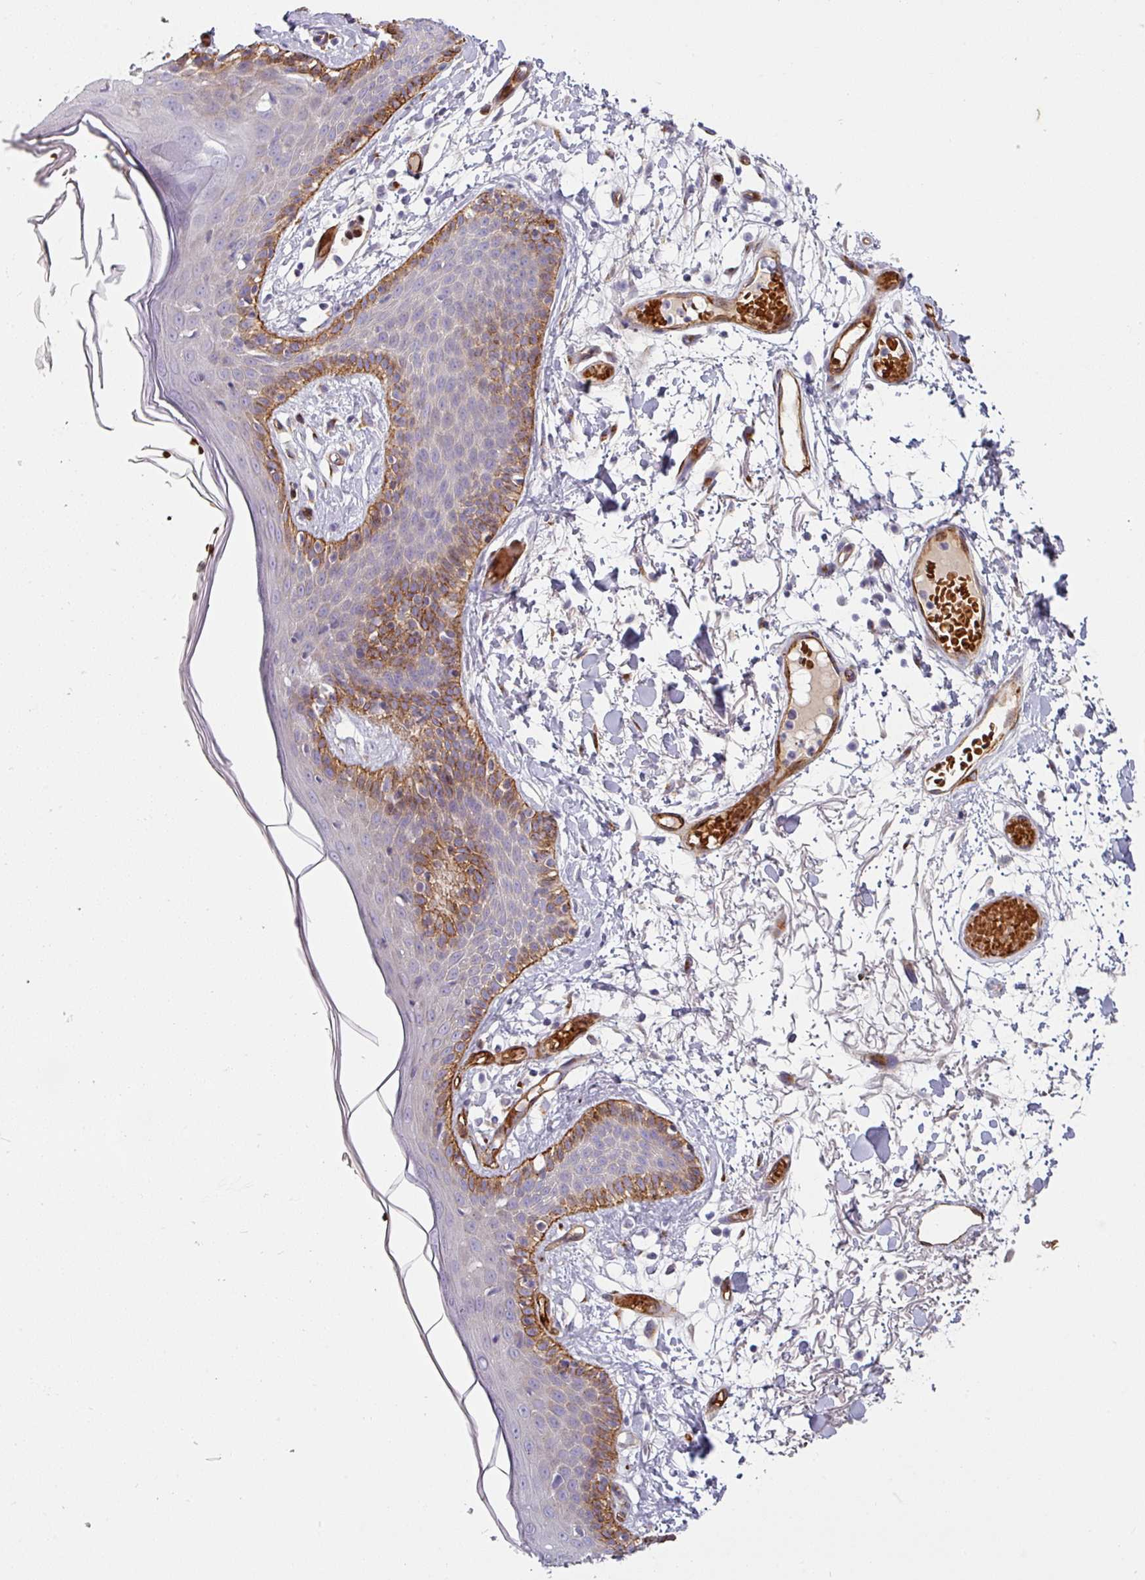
{"staining": {"intensity": "negative", "quantity": "none", "location": "none"}, "tissue": "skin", "cell_type": "Fibroblasts", "image_type": "normal", "snomed": [{"axis": "morphology", "description": "Normal tissue, NOS"}, {"axis": "topography", "description": "Skin"}], "caption": "DAB (3,3'-diaminobenzidine) immunohistochemical staining of benign skin displays no significant positivity in fibroblasts.", "gene": "PRODH2", "patient": {"sex": "male", "age": 79}}